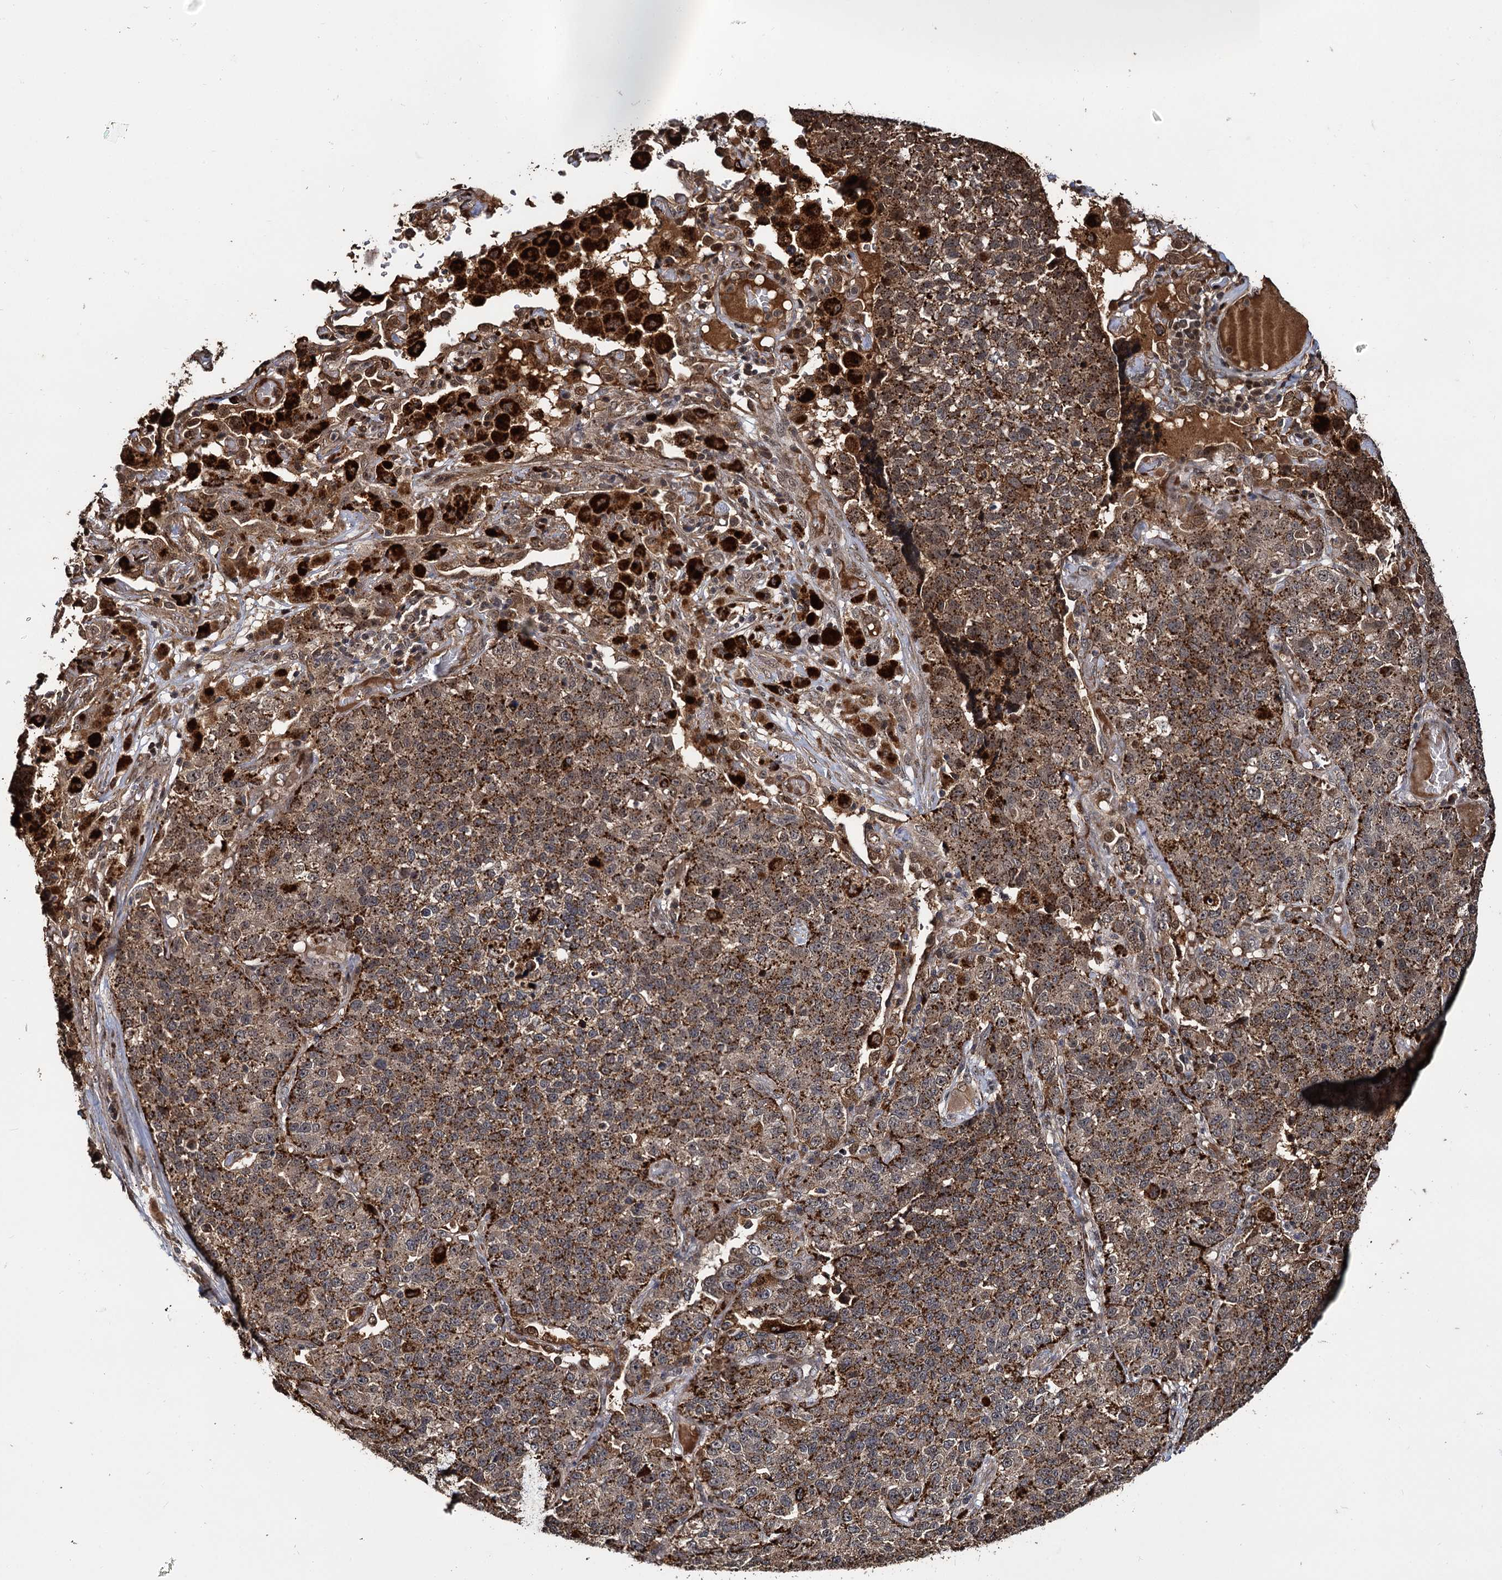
{"staining": {"intensity": "moderate", "quantity": ">75%", "location": "cytoplasmic/membranous"}, "tissue": "lung cancer", "cell_type": "Tumor cells", "image_type": "cancer", "snomed": [{"axis": "morphology", "description": "Adenocarcinoma, NOS"}, {"axis": "topography", "description": "Lung"}], "caption": "Lung cancer (adenocarcinoma) was stained to show a protein in brown. There is medium levels of moderate cytoplasmic/membranous staining in approximately >75% of tumor cells. The protein is shown in brown color, while the nuclei are stained blue.", "gene": "CEP192", "patient": {"sex": "male", "age": 49}}